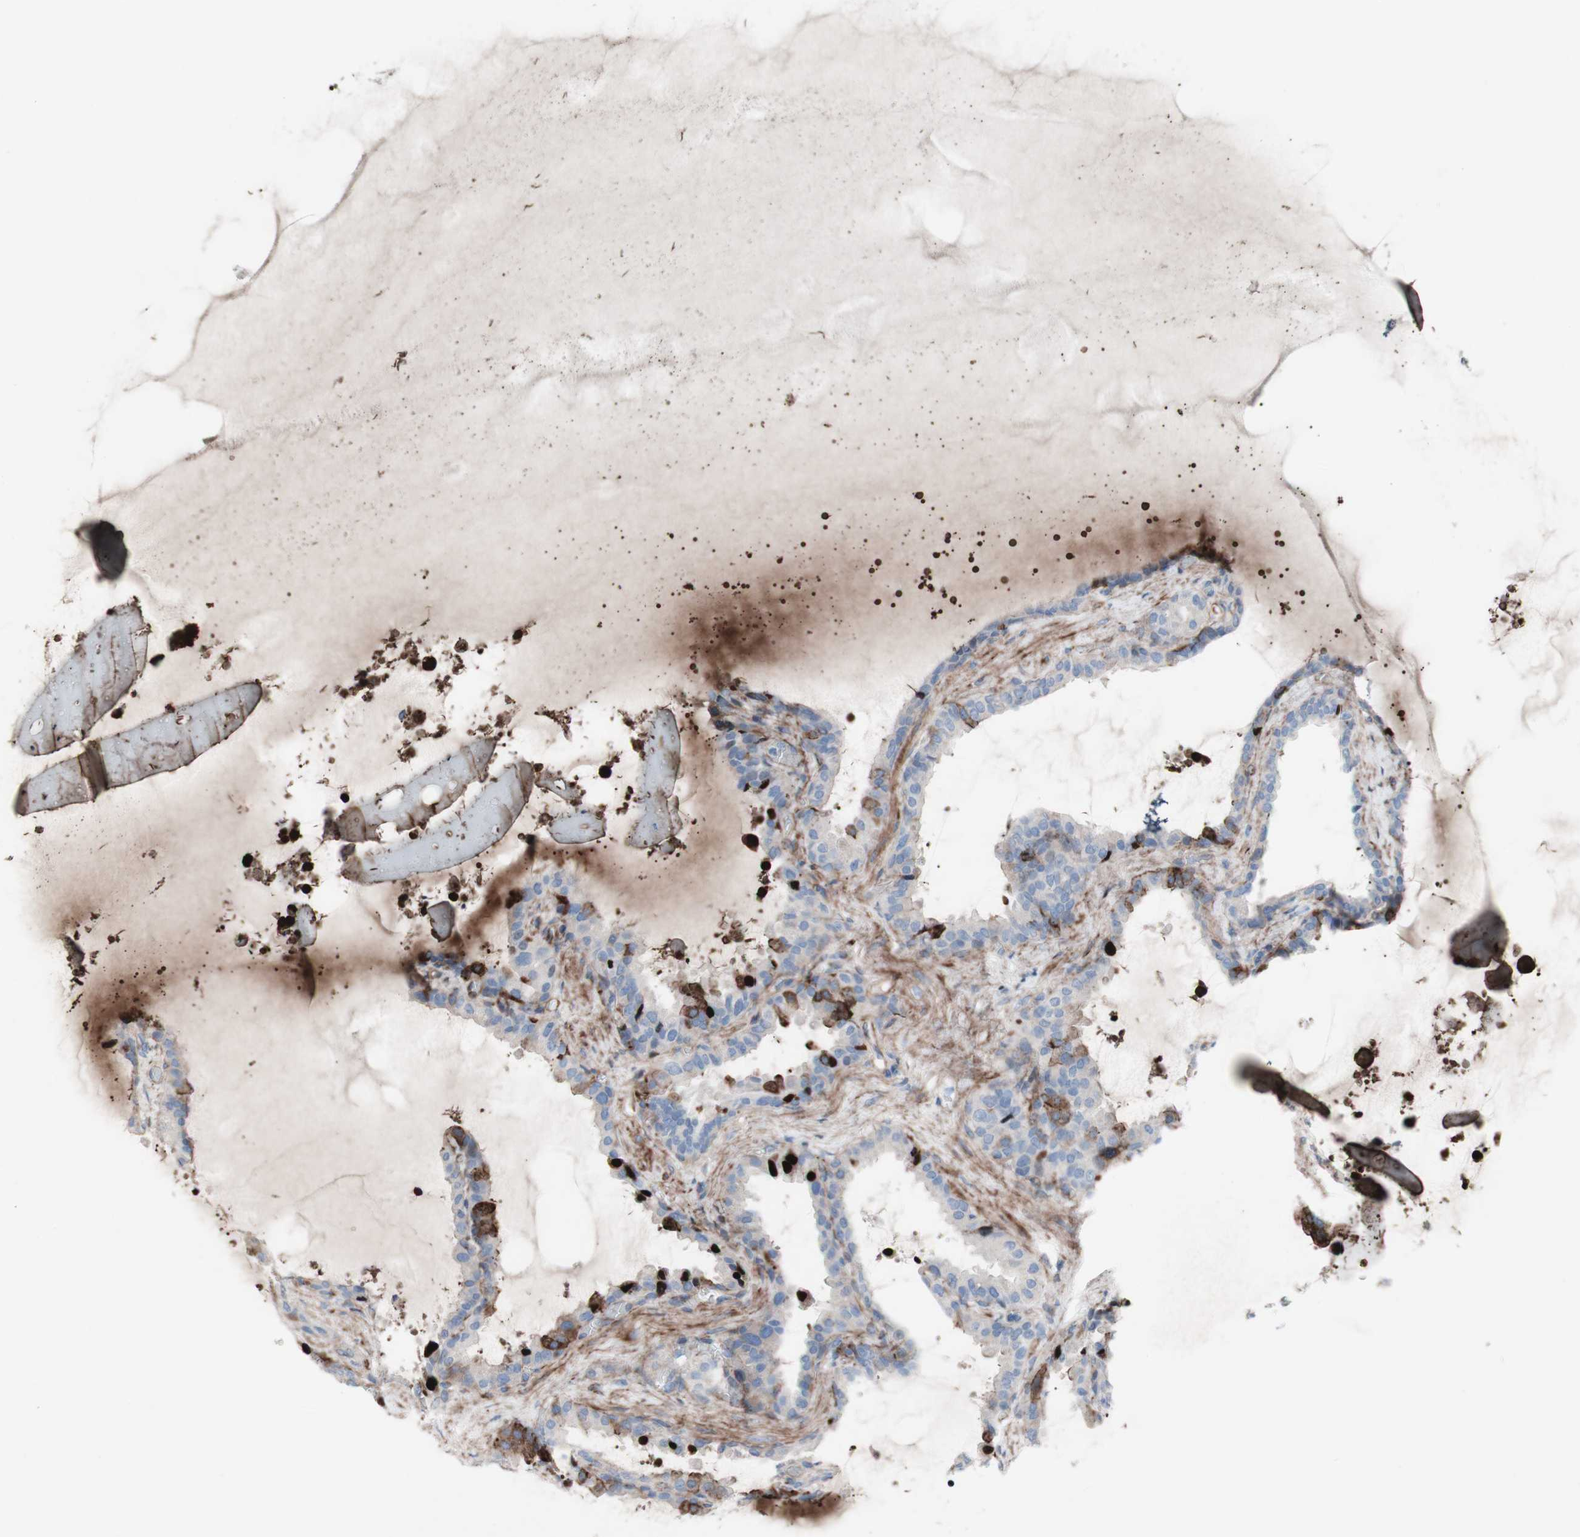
{"staining": {"intensity": "weak", "quantity": "<25%", "location": "cytoplasmic/membranous"}, "tissue": "seminal vesicle", "cell_type": "Glandular cells", "image_type": "normal", "snomed": [{"axis": "morphology", "description": "Normal tissue, NOS"}, {"axis": "topography", "description": "Seminal veicle"}], "caption": "The histopathology image reveals no significant positivity in glandular cells of seminal vesicle.", "gene": "AGPAT5", "patient": {"sex": "male", "age": 46}}